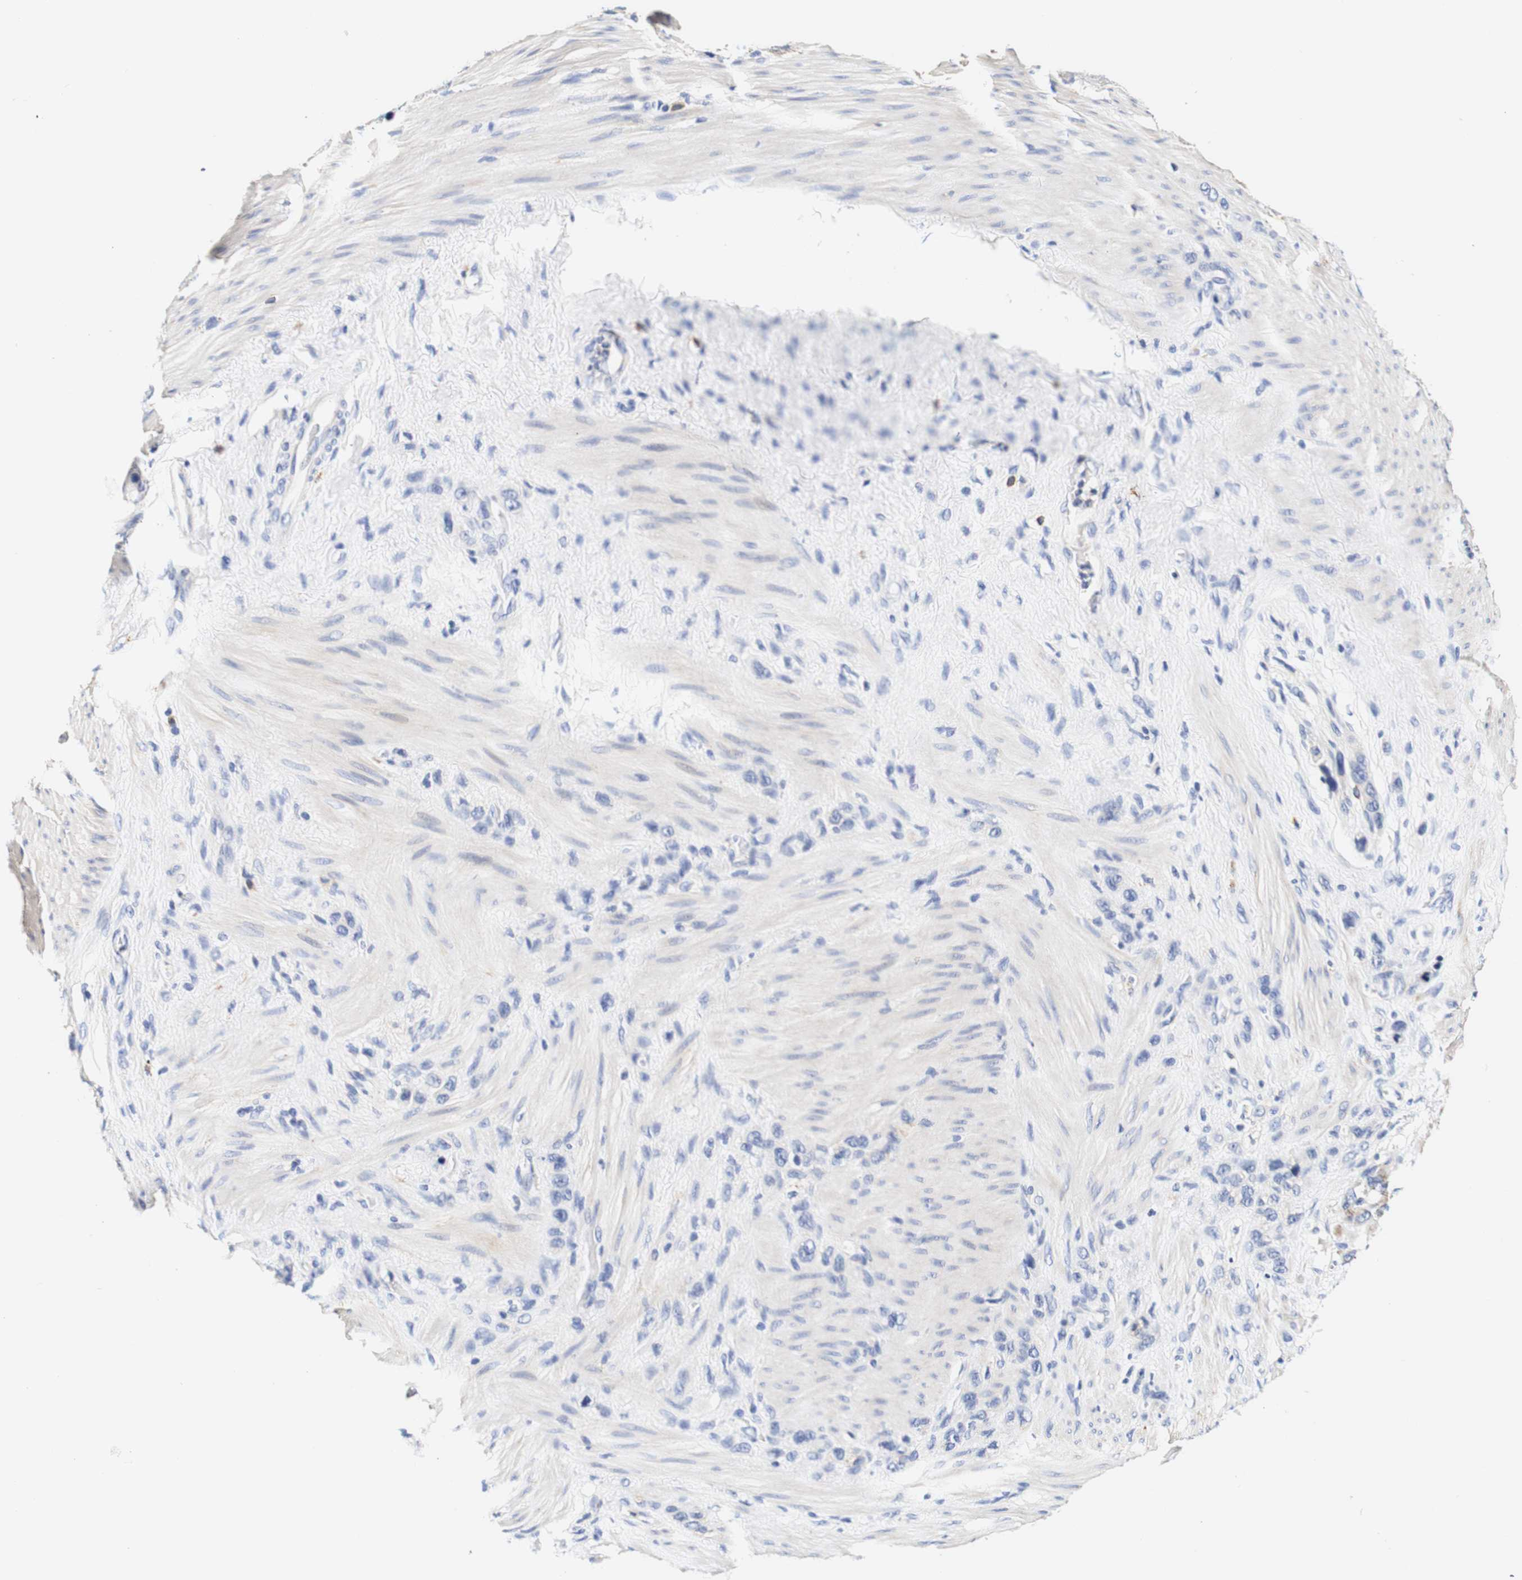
{"staining": {"intensity": "negative", "quantity": "none", "location": "none"}, "tissue": "stomach cancer", "cell_type": "Tumor cells", "image_type": "cancer", "snomed": [{"axis": "morphology", "description": "Adenocarcinoma, NOS"}, {"axis": "morphology", "description": "Adenocarcinoma, High grade"}, {"axis": "topography", "description": "Stomach, upper"}, {"axis": "topography", "description": "Stomach, lower"}], "caption": "Tumor cells show no significant protein positivity in stomach cancer. (Immunohistochemistry, brightfield microscopy, high magnification).", "gene": "CAMK4", "patient": {"sex": "female", "age": 65}}